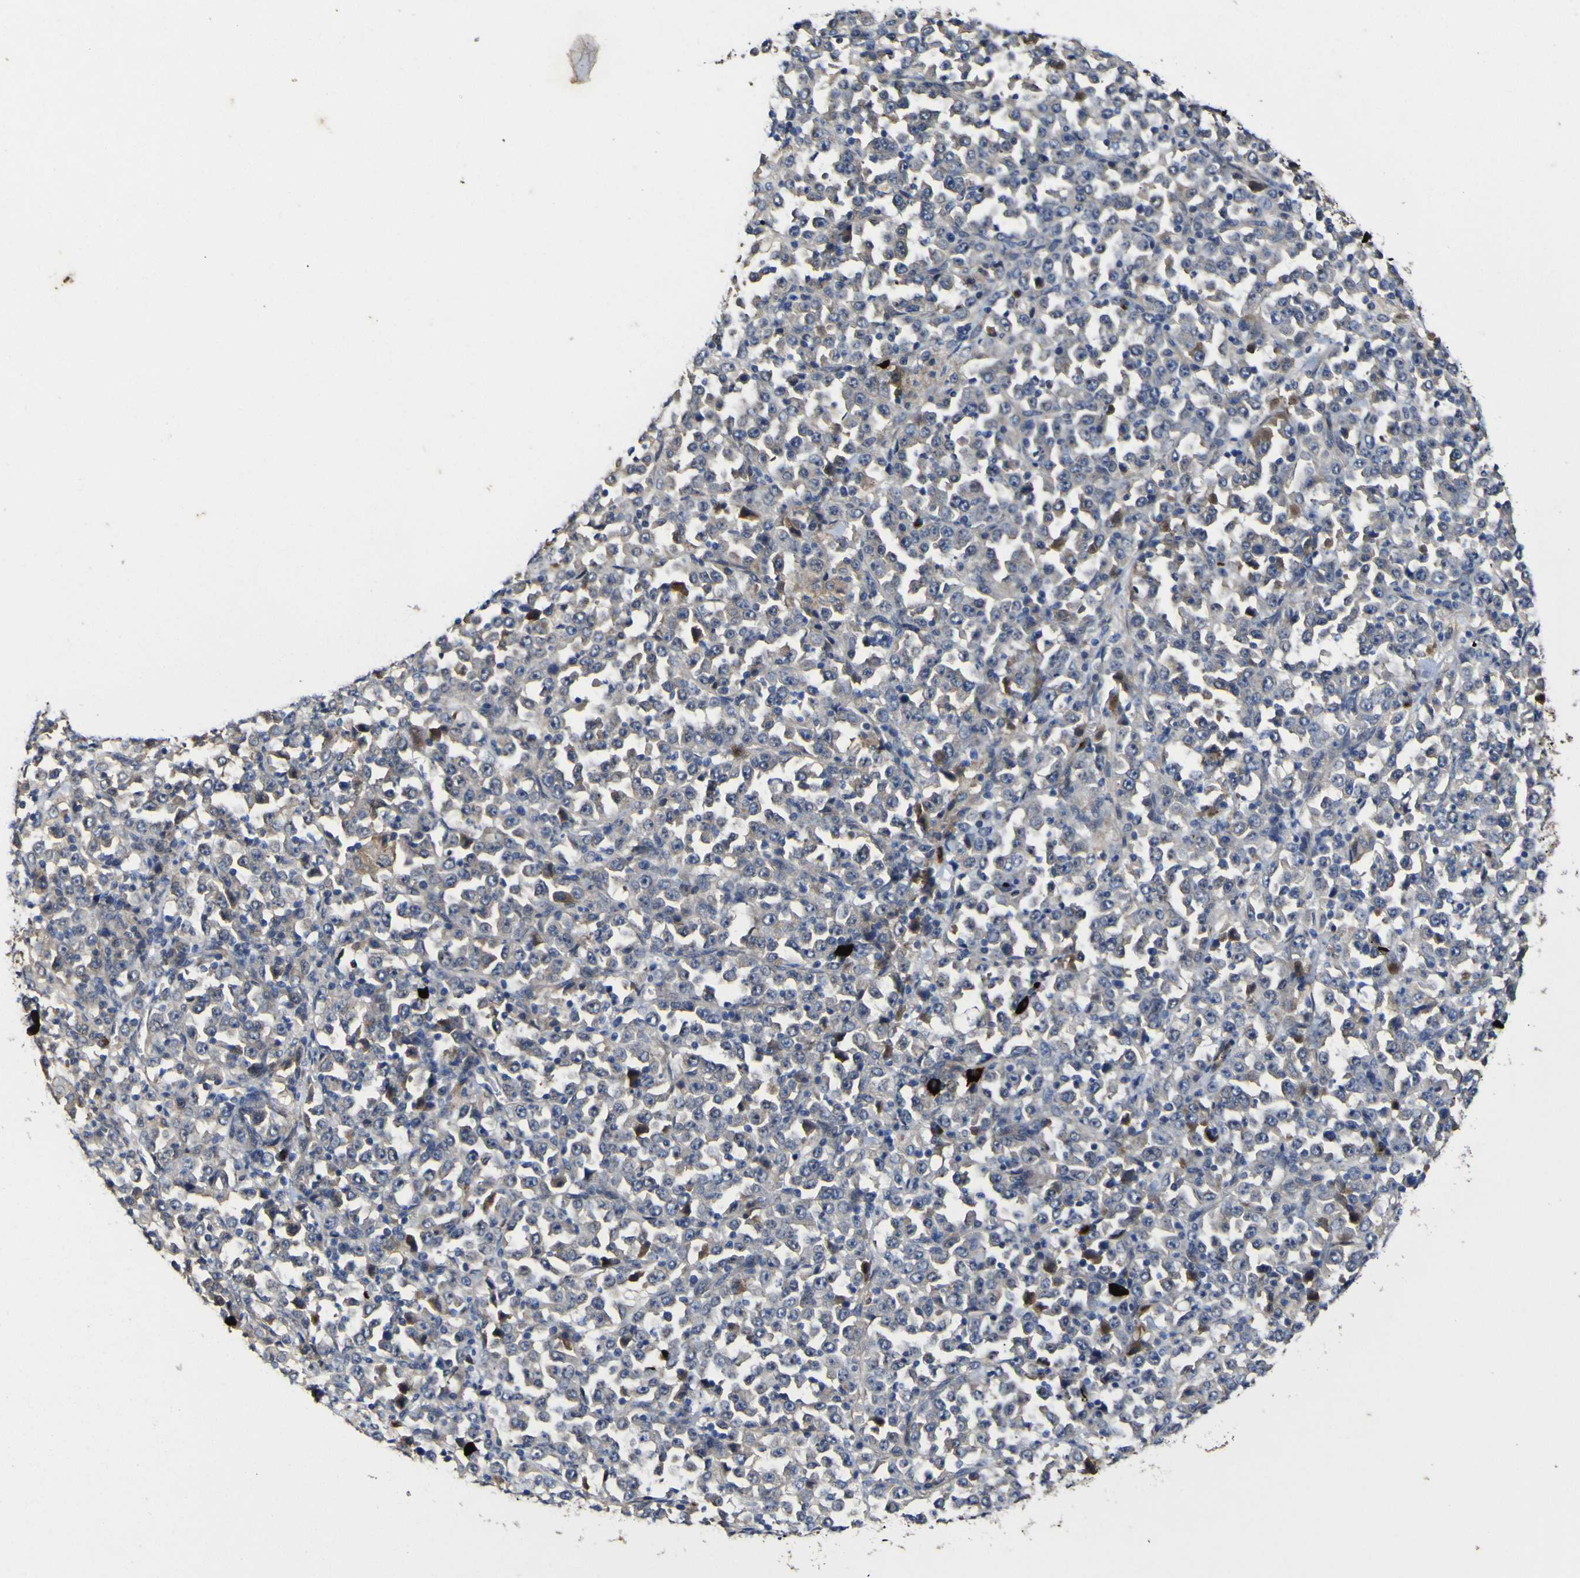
{"staining": {"intensity": "negative", "quantity": "none", "location": "none"}, "tissue": "stomach cancer", "cell_type": "Tumor cells", "image_type": "cancer", "snomed": [{"axis": "morphology", "description": "Normal tissue, NOS"}, {"axis": "morphology", "description": "Adenocarcinoma, NOS"}, {"axis": "topography", "description": "Stomach, upper"}, {"axis": "topography", "description": "Stomach"}], "caption": "Tumor cells show no significant protein expression in stomach cancer (adenocarcinoma). (DAB IHC, high magnification).", "gene": "CCL2", "patient": {"sex": "male", "age": 59}}